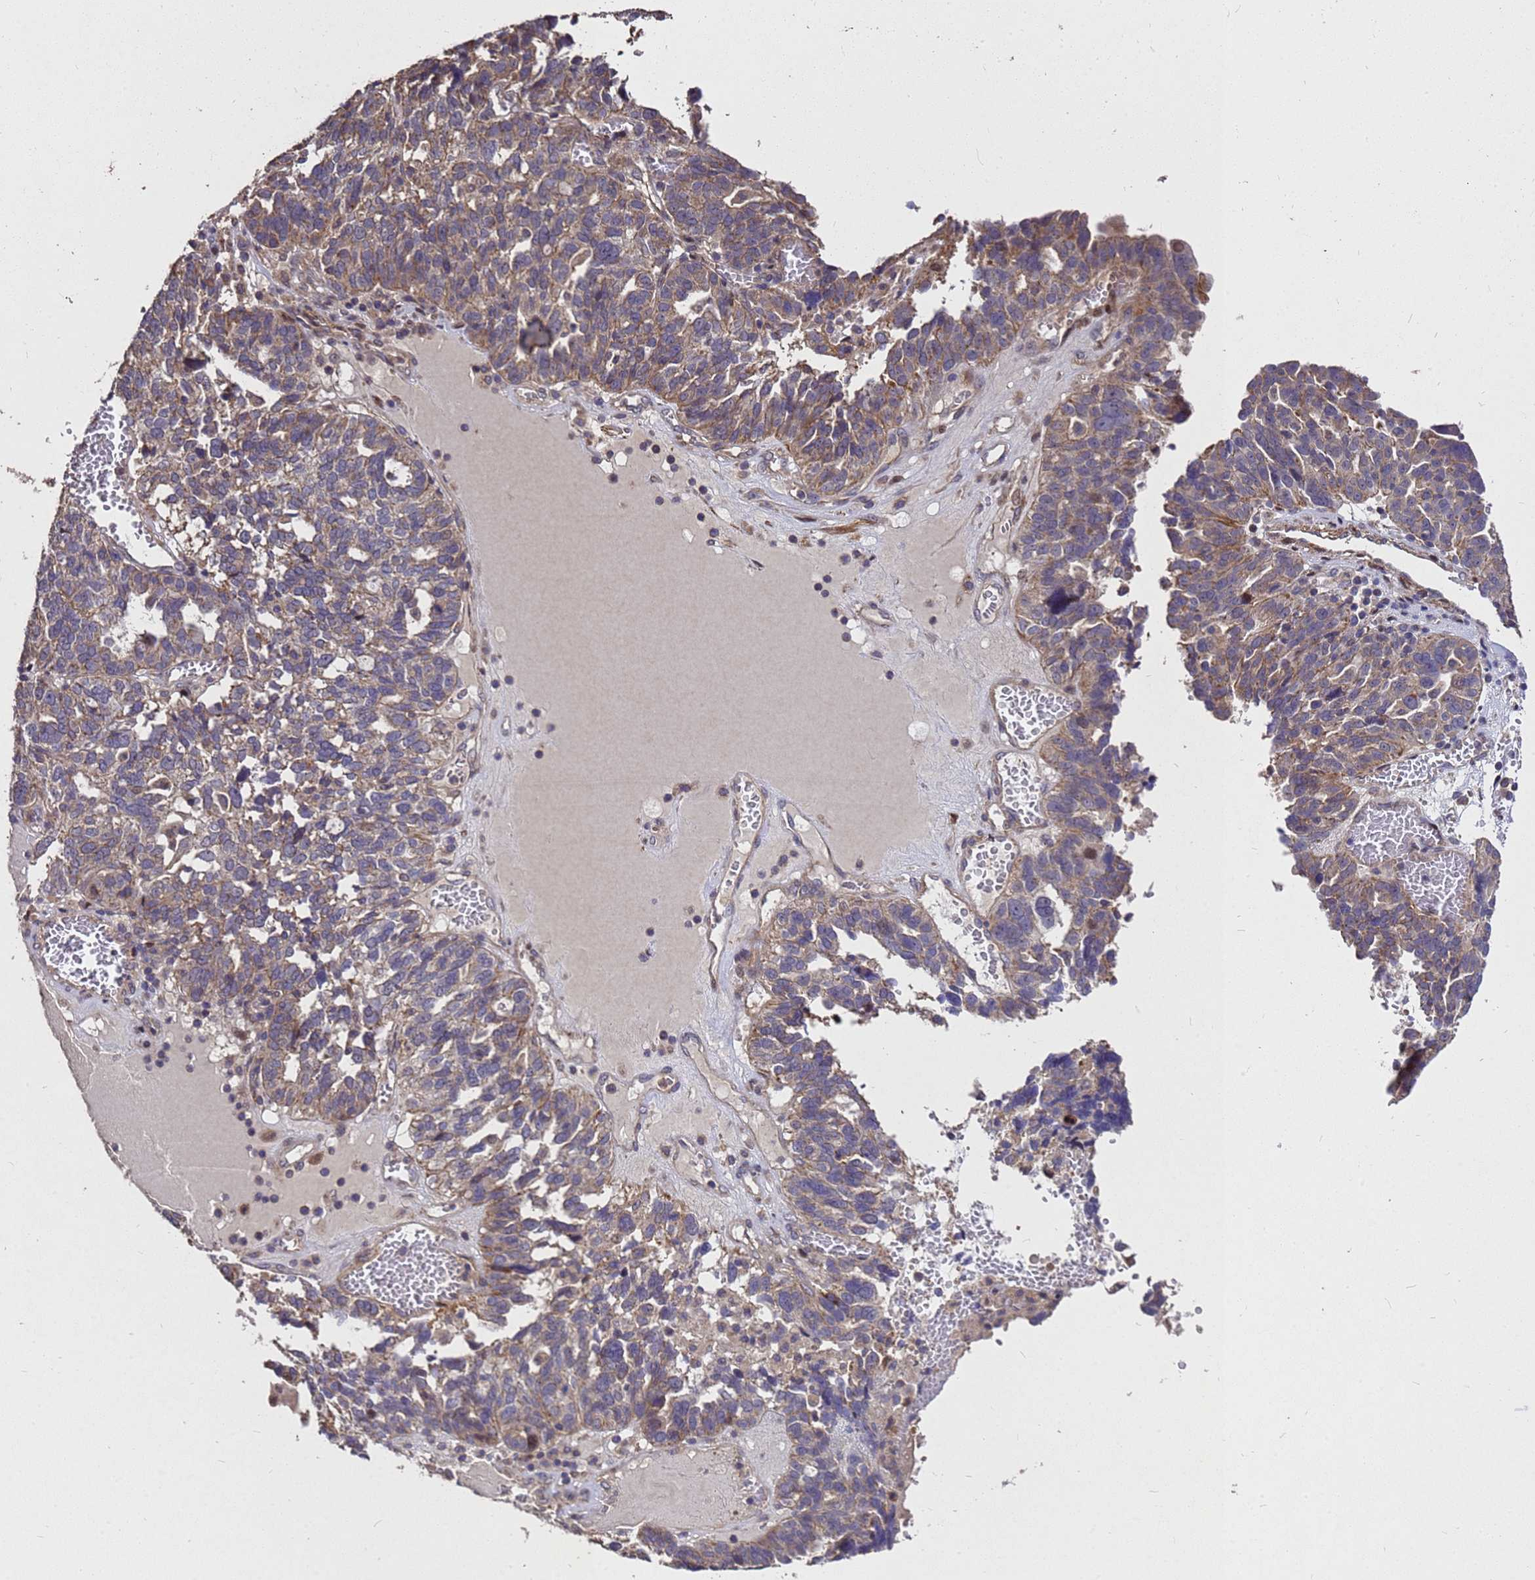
{"staining": {"intensity": "moderate", "quantity": ">75%", "location": "cytoplasmic/membranous"}, "tissue": "ovarian cancer", "cell_type": "Tumor cells", "image_type": "cancer", "snomed": [{"axis": "morphology", "description": "Cystadenocarcinoma, serous, NOS"}, {"axis": "topography", "description": "Ovary"}], "caption": "A high-resolution image shows IHC staining of ovarian serous cystadenocarcinoma, which exhibits moderate cytoplasmic/membranous positivity in about >75% of tumor cells.", "gene": "RSPRY1", "patient": {"sex": "female", "age": 59}}